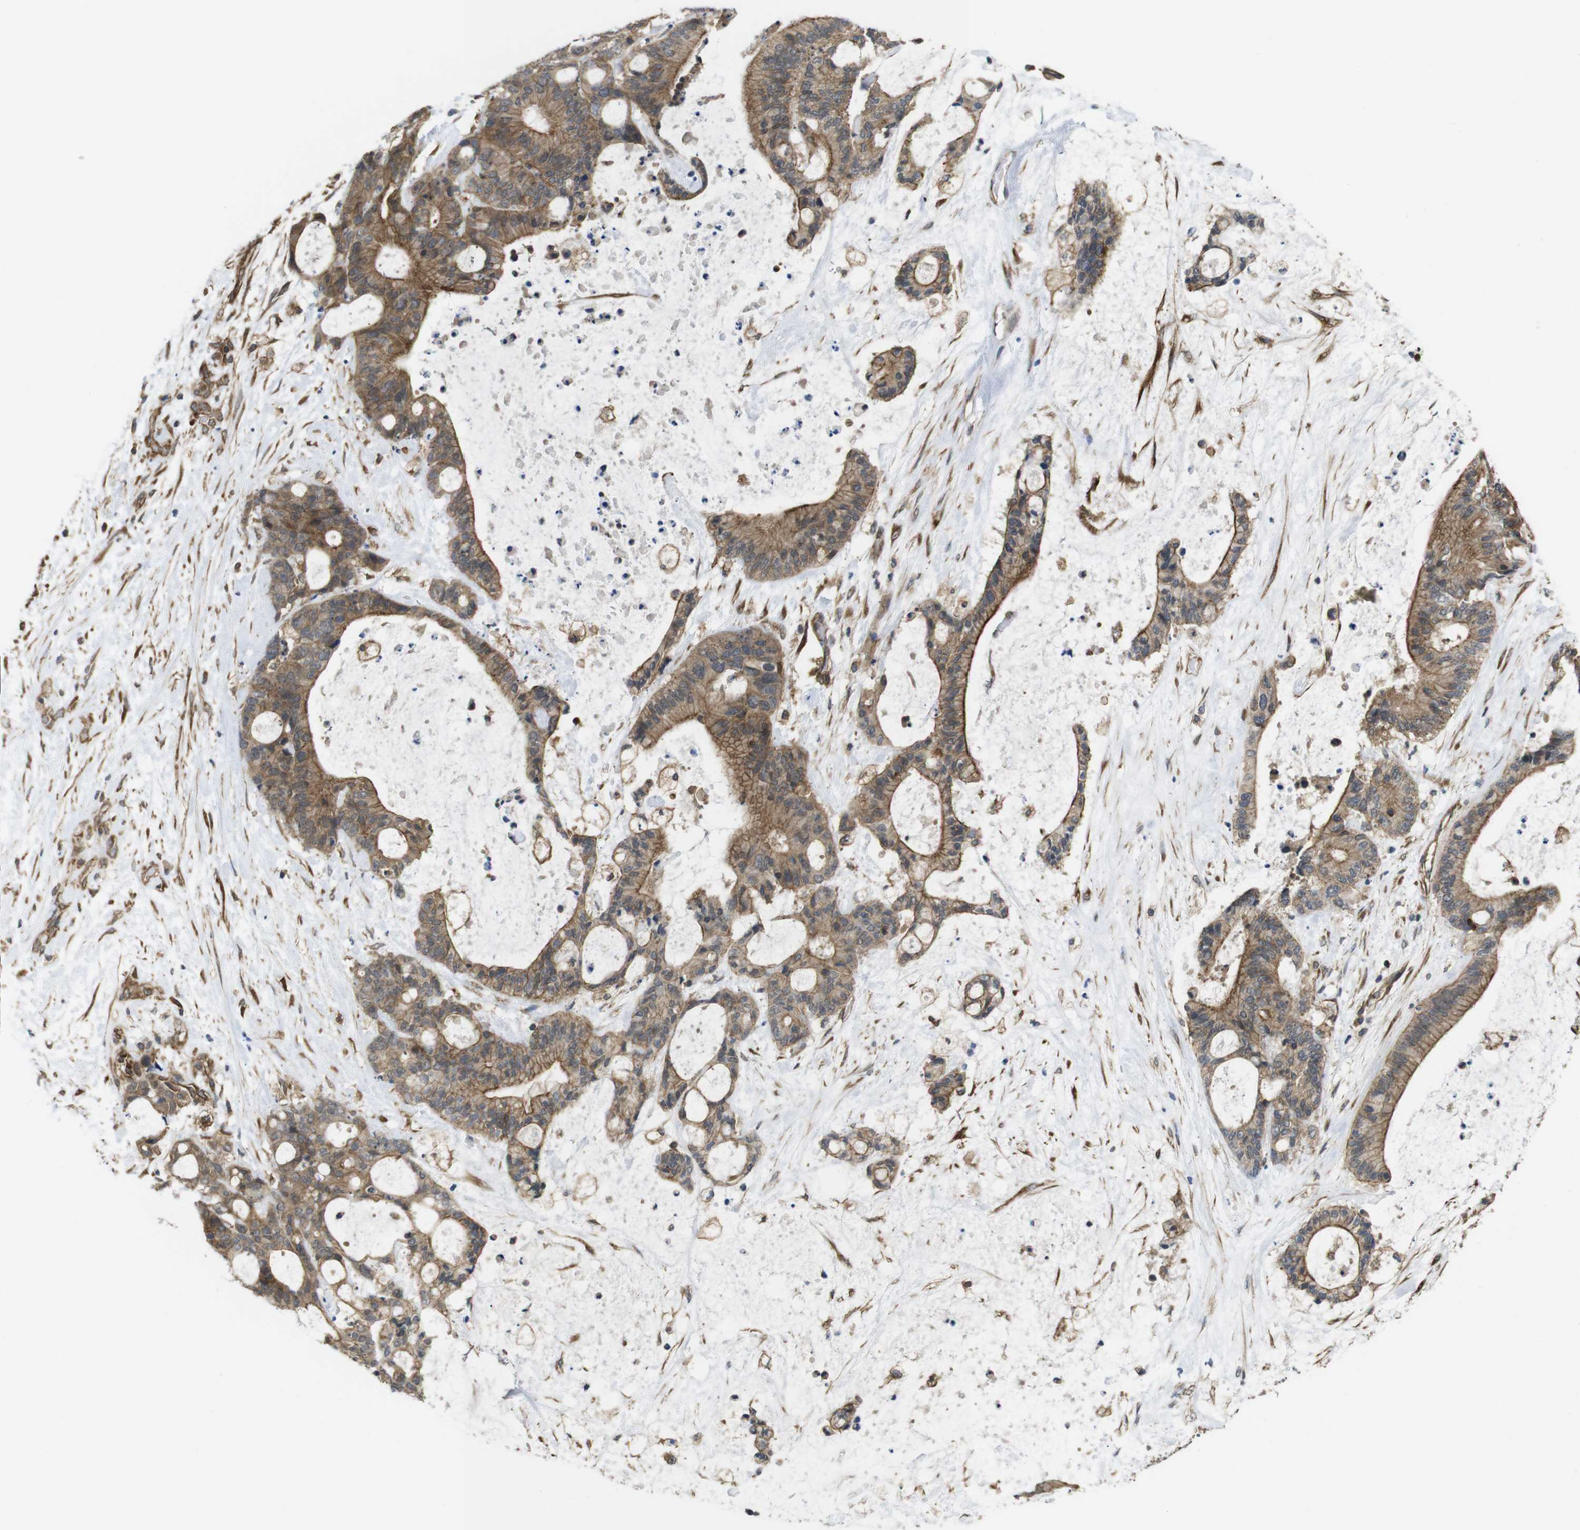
{"staining": {"intensity": "moderate", "quantity": ">75%", "location": "cytoplasmic/membranous"}, "tissue": "liver cancer", "cell_type": "Tumor cells", "image_type": "cancer", "snomed": [{"axis": "morphology", "description": "Cholangiocarcinoma"}, {"axis": "topography", "description": "Liver"}], "caption": "A high-resolution image shows IHC staining of cholangiocarcinoma (liver), which shows moderate cytoplasmic/membranous positivity in approximately >75% of tumor cells.", "gene": "ZDHHC5", "patient": {"sex": "female", "age": 73}}